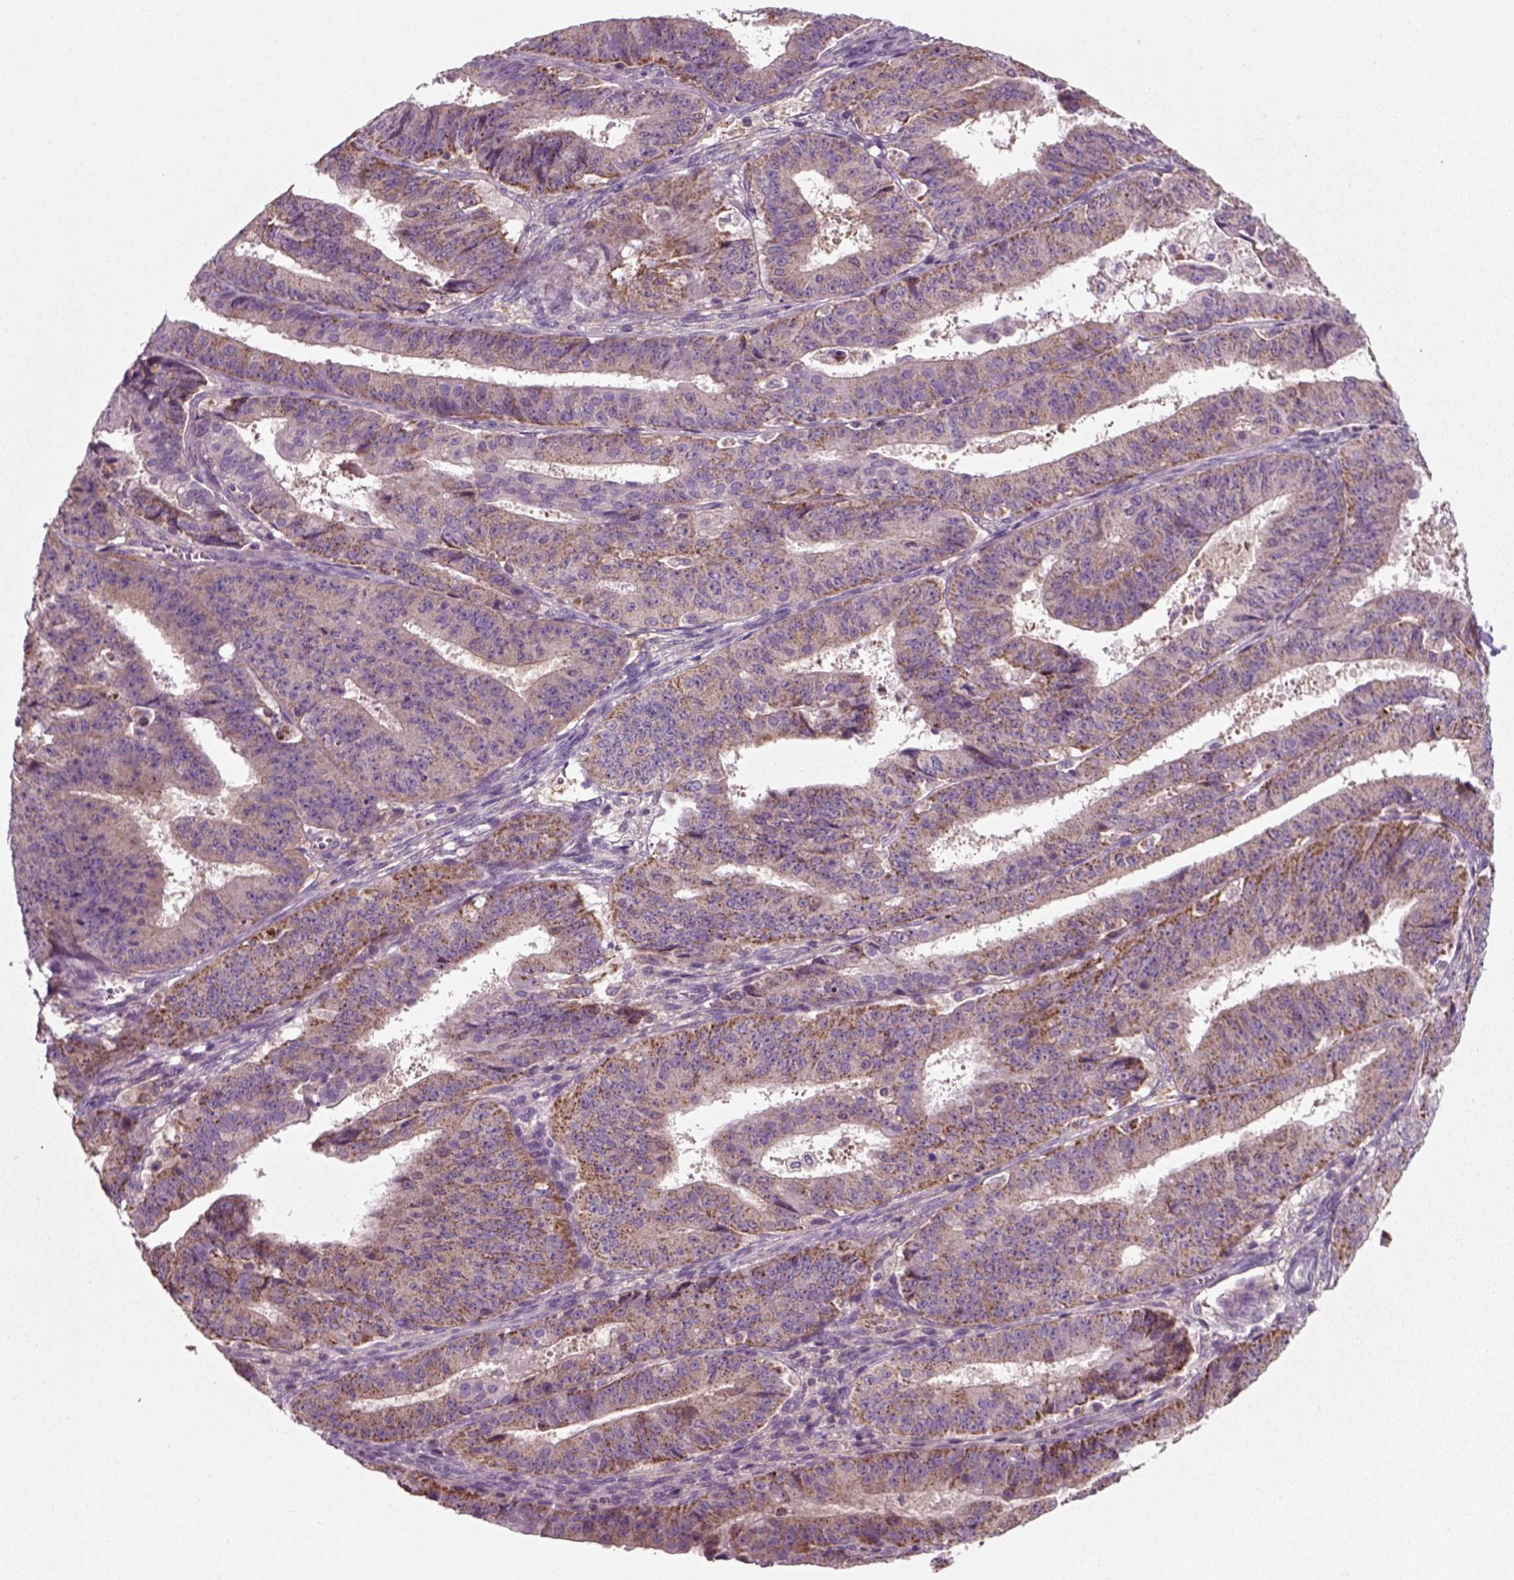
{"staining": {"intensity": "moderate", "quantity": "25%-75%", "location": "cytoplasmic/membranous"}, "tissue": "ovarian cancer", "cell_type": "Tumor cells", "image_type": "cancer", "snomed": [{"axis": "morphology", "description": "Carcinoma, endometroid"}, {"axis": "topography", "description": "Ovary"}], "caption": "Protein staining reveals moderate cytoplasmic/membranous expression in approximately 25%-75% of tumor cells in ovarian cancer (endometroid carcinoma).", "gene": "RND2", "patient": {"sex": "female", "age": 42}}